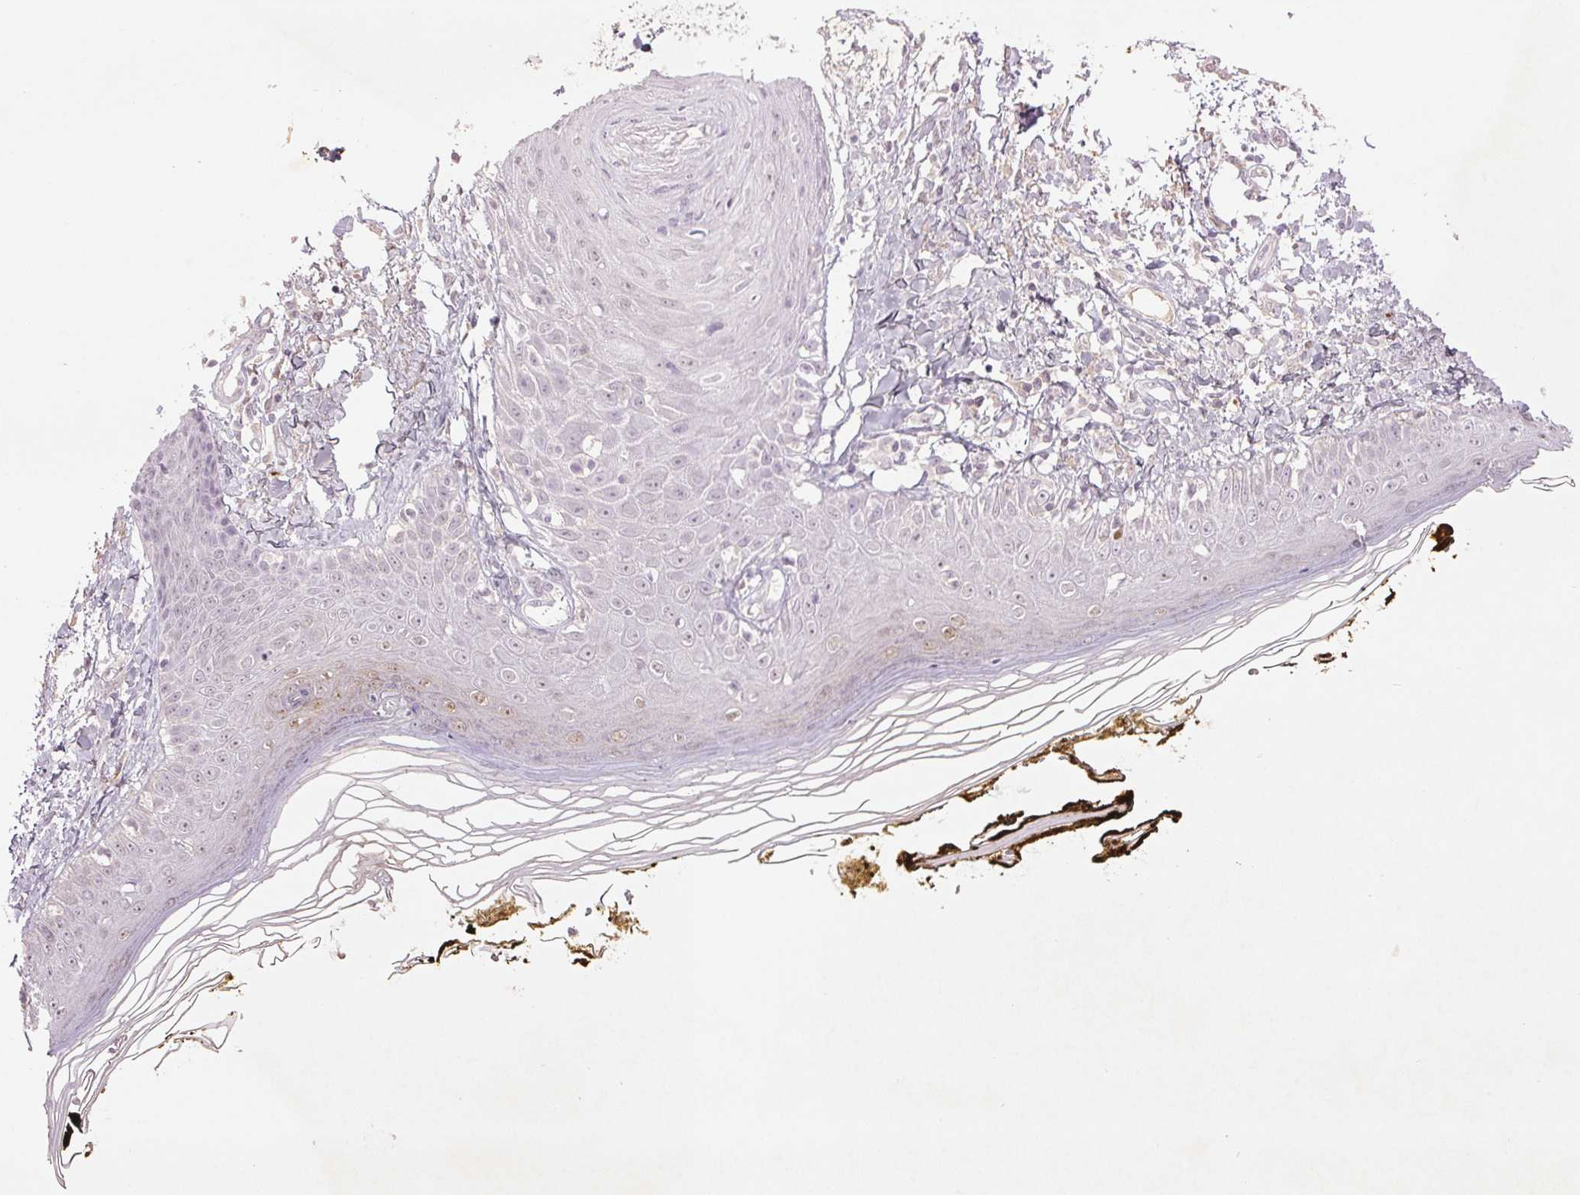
{"staining": {"intensity": "negative", "quantity": "none", "location": "none"}, "tissue": "skin", "cell_type": "Fibroblasts", "image_type": "normal", "snomed": [{"axis": "morphology", "description": "Normal tissue, NOS"}, {"axis": "topography", "description": "Skin"}], "caption": "The immunohistochemistry (IHC) image has no significant expression in fibroblasts of skin. The staining is performed using DAB brown chromogen with nuclei counter-stained in using hematoxylin.", "gene": "FAM168B", "patient": {"sex": "male", "age": 76}}